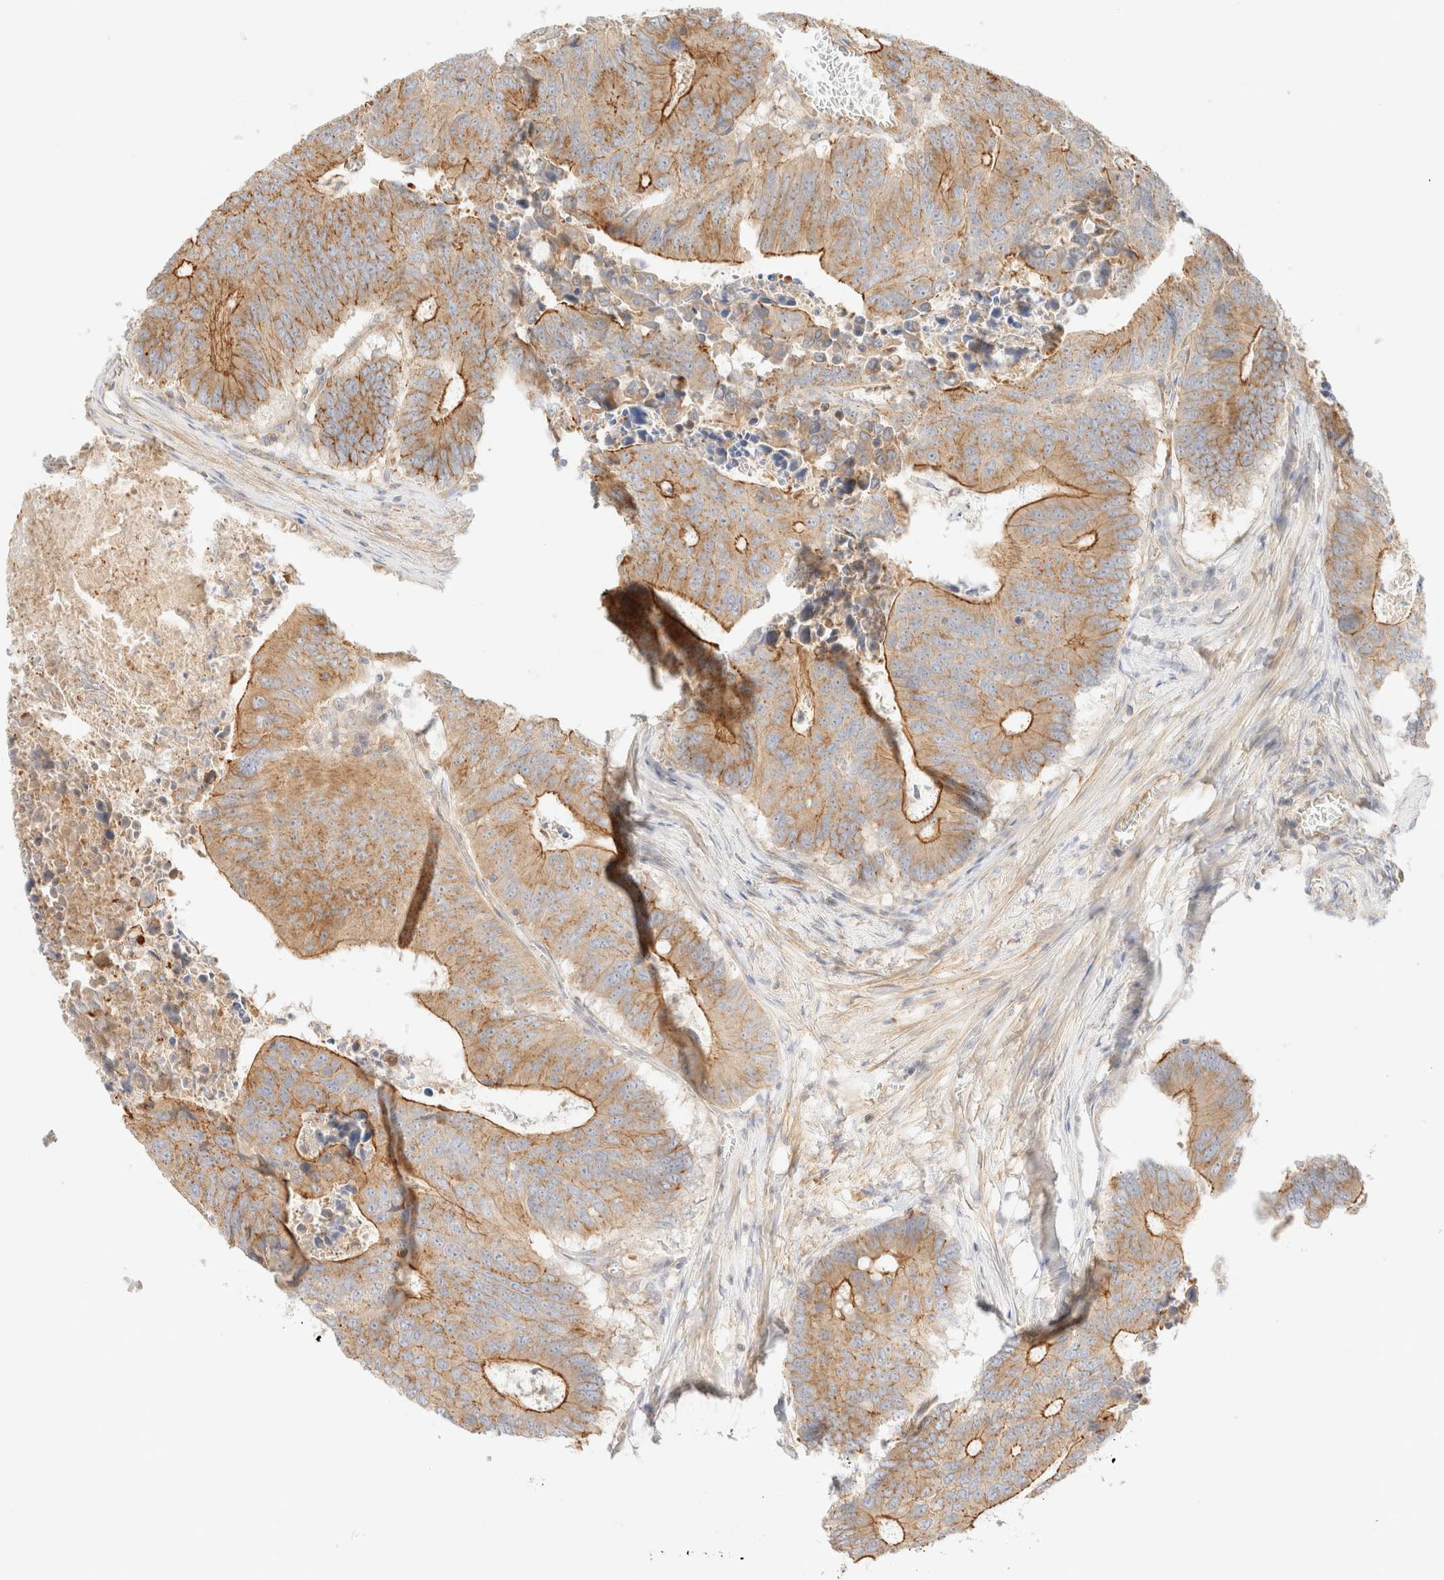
{"staining": {"intensity": "moderate", "quantity": ">75%", "location": "cytoplasmic/membranous"}, "tissue": "colorectal cancer", "cell_type": "Tumor cells", "image_type": "cancer", "snomed": [{"axis": "morphology", "description": "Adenocarcinoma, NOS"}, {"axis": "topography", "description": "Colon"}], "caption": "Human colorectal cancer (adenocarcinoma) stained with a protein marker reveals moderate staining in tumor cells.", "gene": "MYO10", "patient": {"sex": "male", "age": 87}}